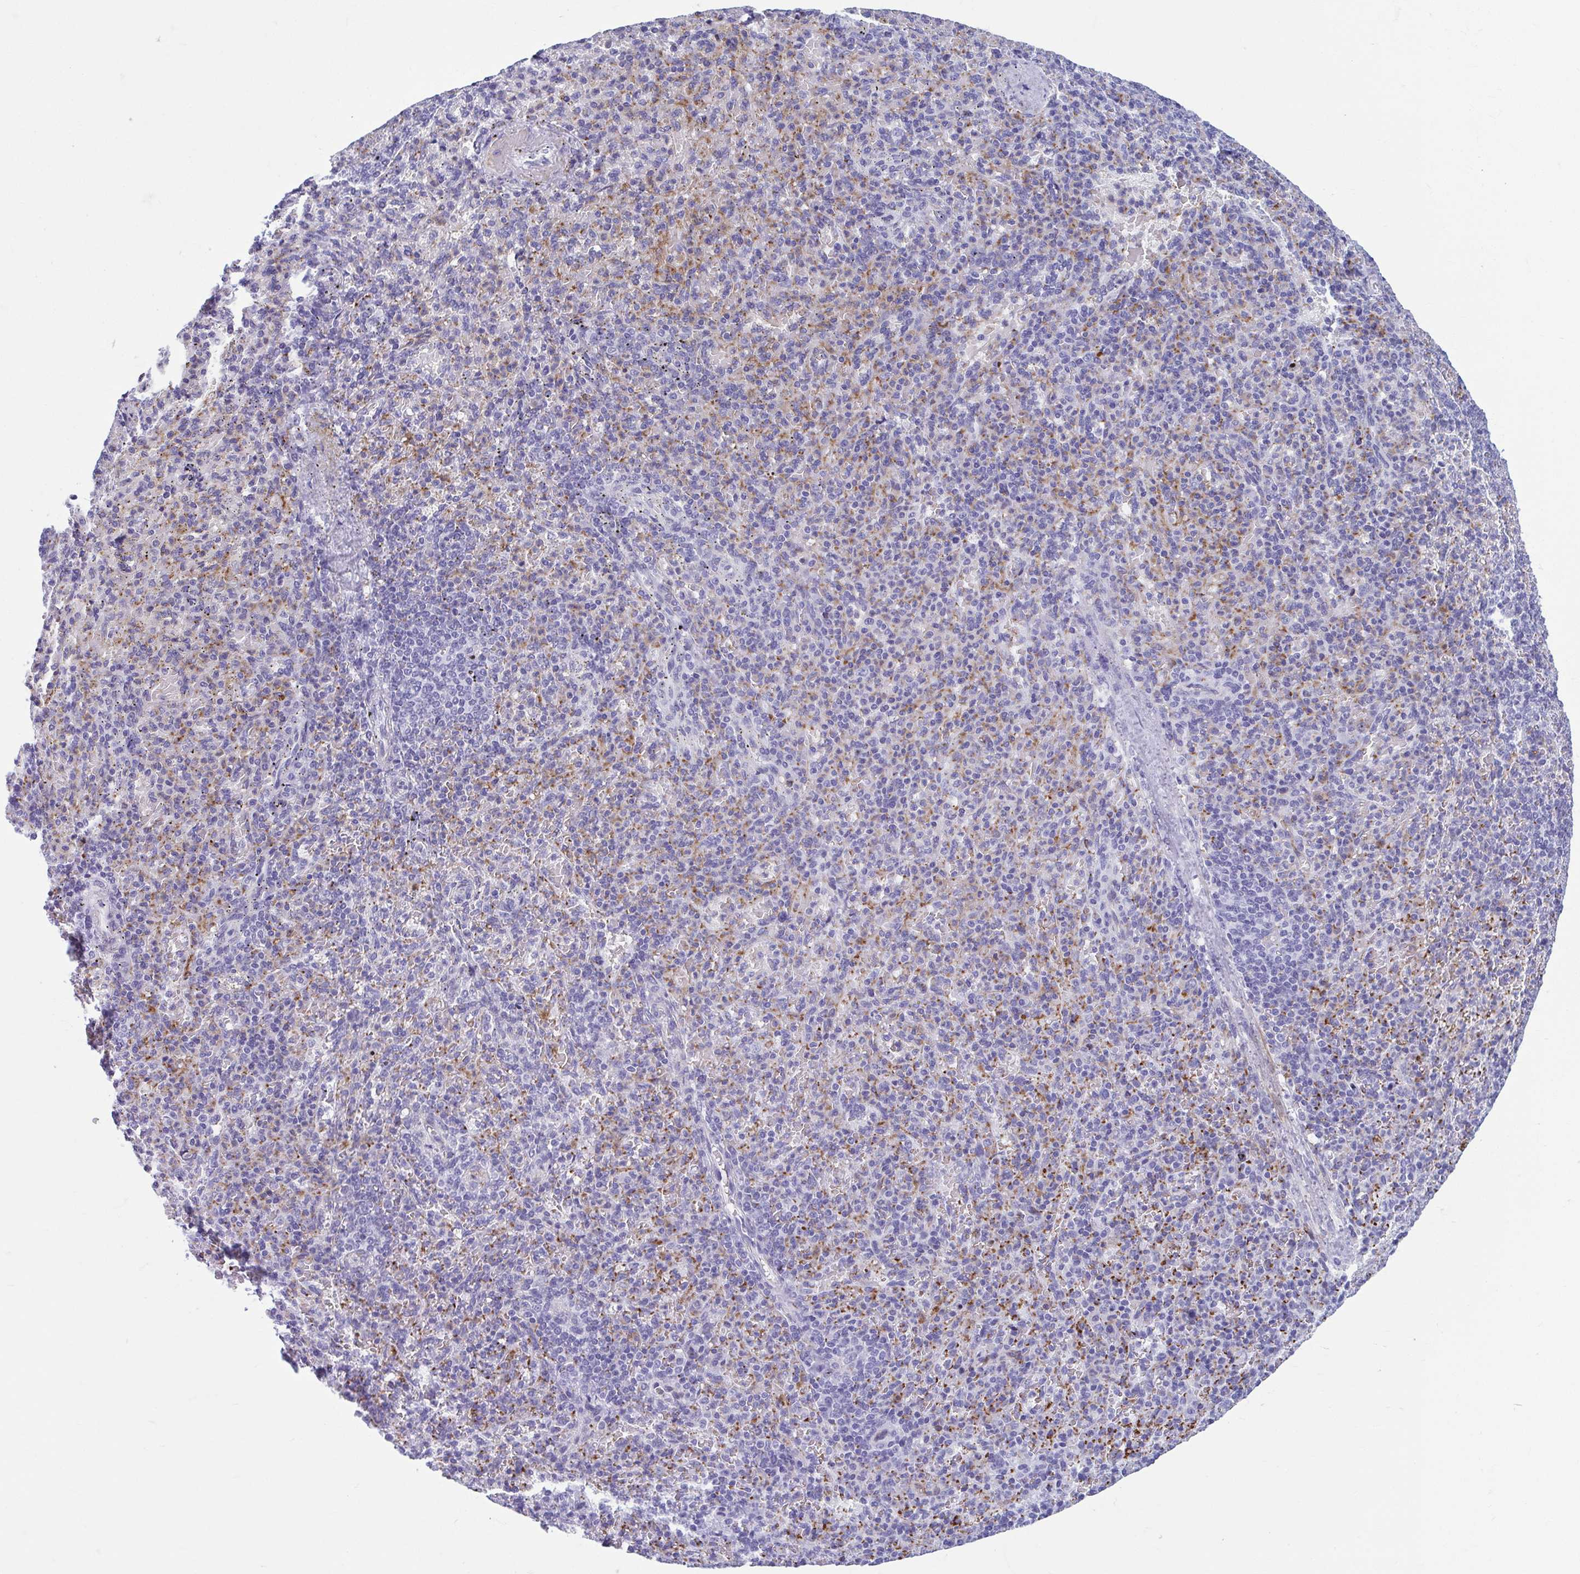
{"staining": {"intensity": "strong", "quantity": "<25%", "location": "cytoplasmic/membranous"}, "tissue": "spleen", "cell_type": "Cells in red pulp", "image_type": "normal", "snomed": [{"axis": "morphology", "description": "Normal tissue, NOS"}, {"axis": "topography", "description": "Spleen"}], "caption": "An image of spleen stained for a protein reveals strong cytoplasmic/membranous brown staining in cells in red pulp.", "gene": "TCEAL3", "patient": {"sex": "female", "age": 74}}